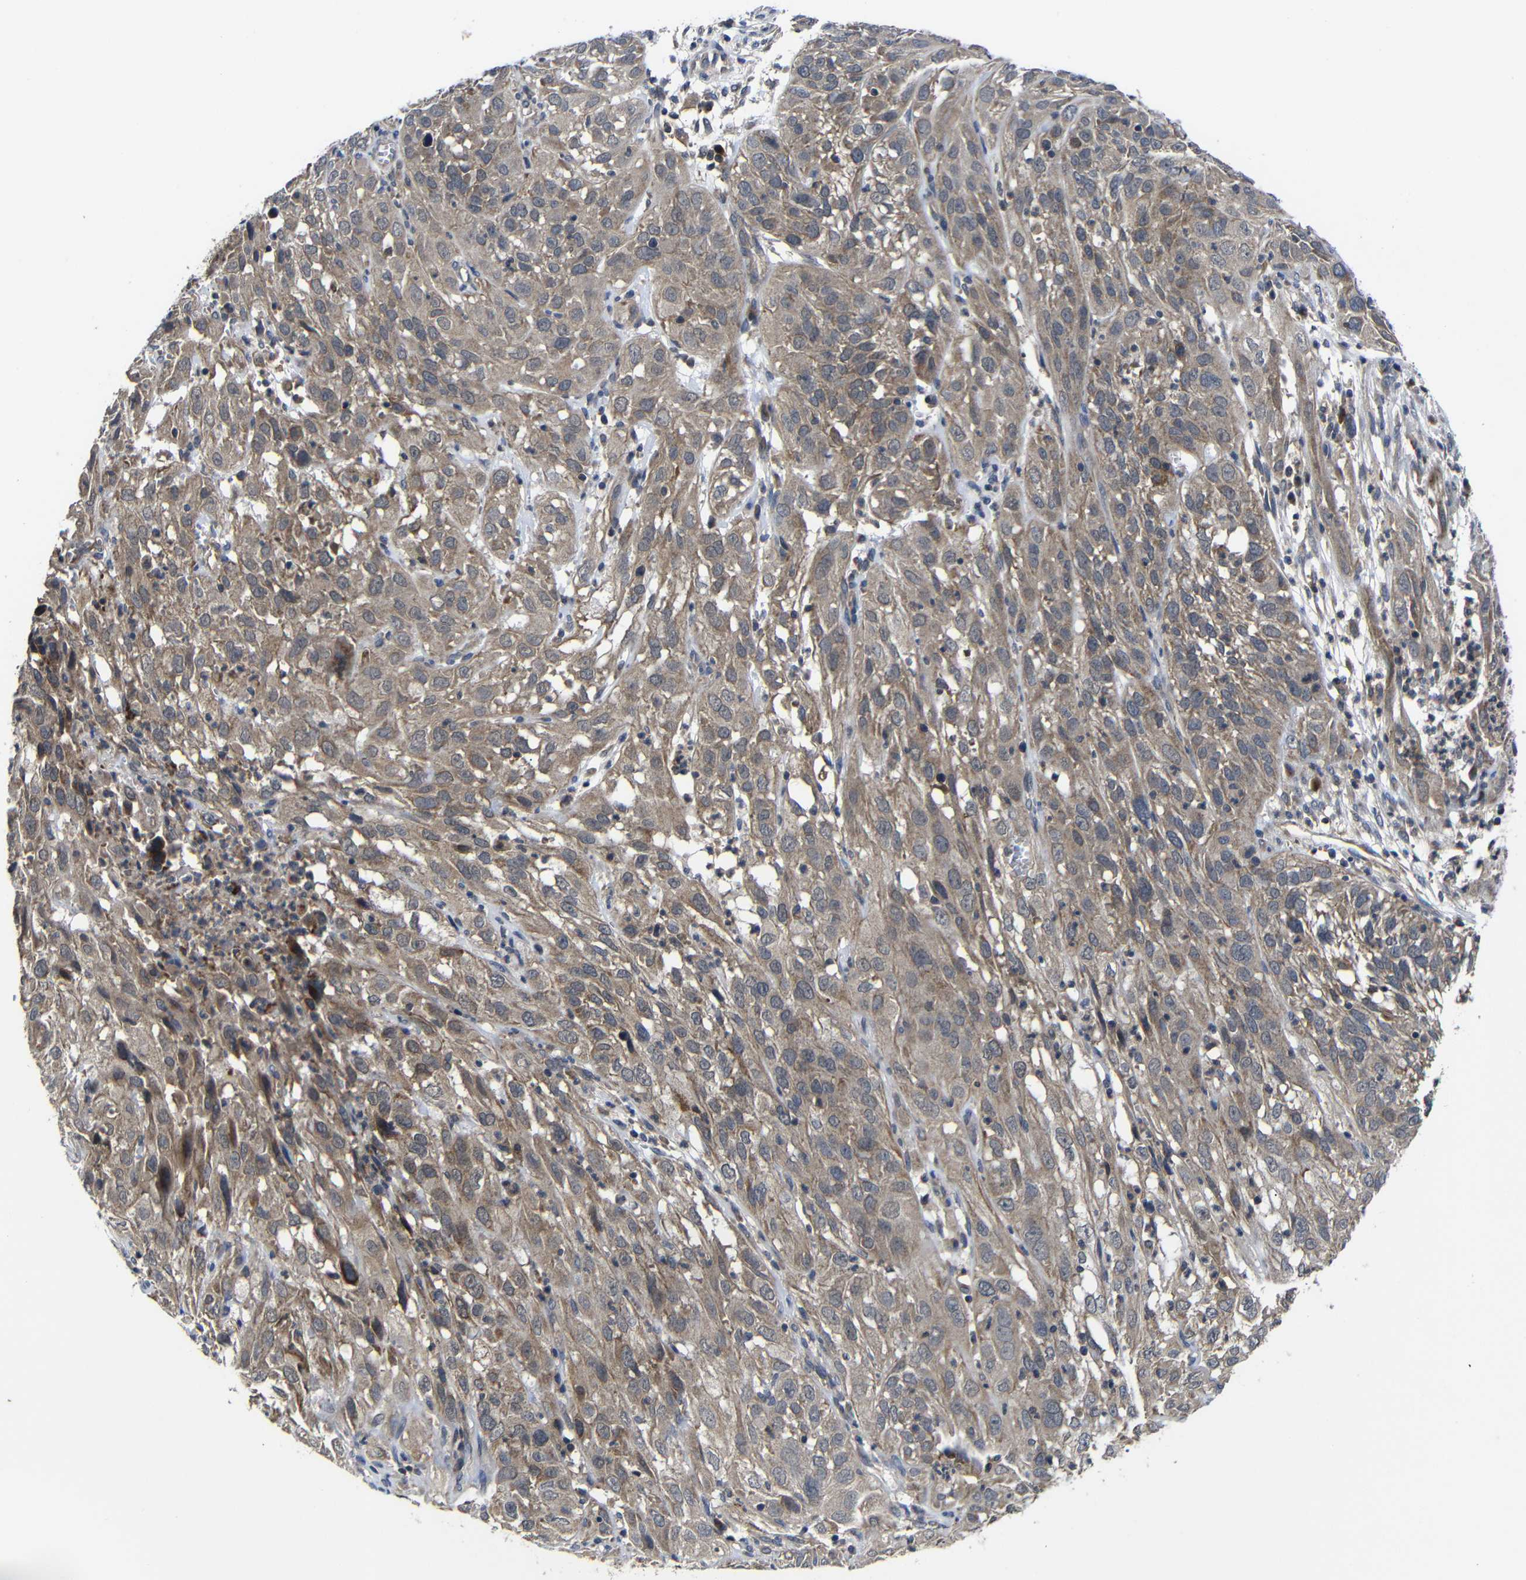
{"staining": {"intensity": "moderate", "quantity": ">75%", "location": "cytoplasmic/membranous"}, "tissue": "cervical cancer", "cell_type": "Tumor cells", "image_type": "cancer", "snomed": [{"axis": "morphology", "description": "Squamous cell carcinoma, NOS"}, {"axis": "topography", "description": "Cervix"}], "caption": "Immunohistochemical staining of human cervical squamous cell carcinoma displays moderate cytoplasmic/membranous protein positivity in approximately >75% of tumor cells.", "gene": "LPAR5", "patient": {"sex": "female", "age": 32}}